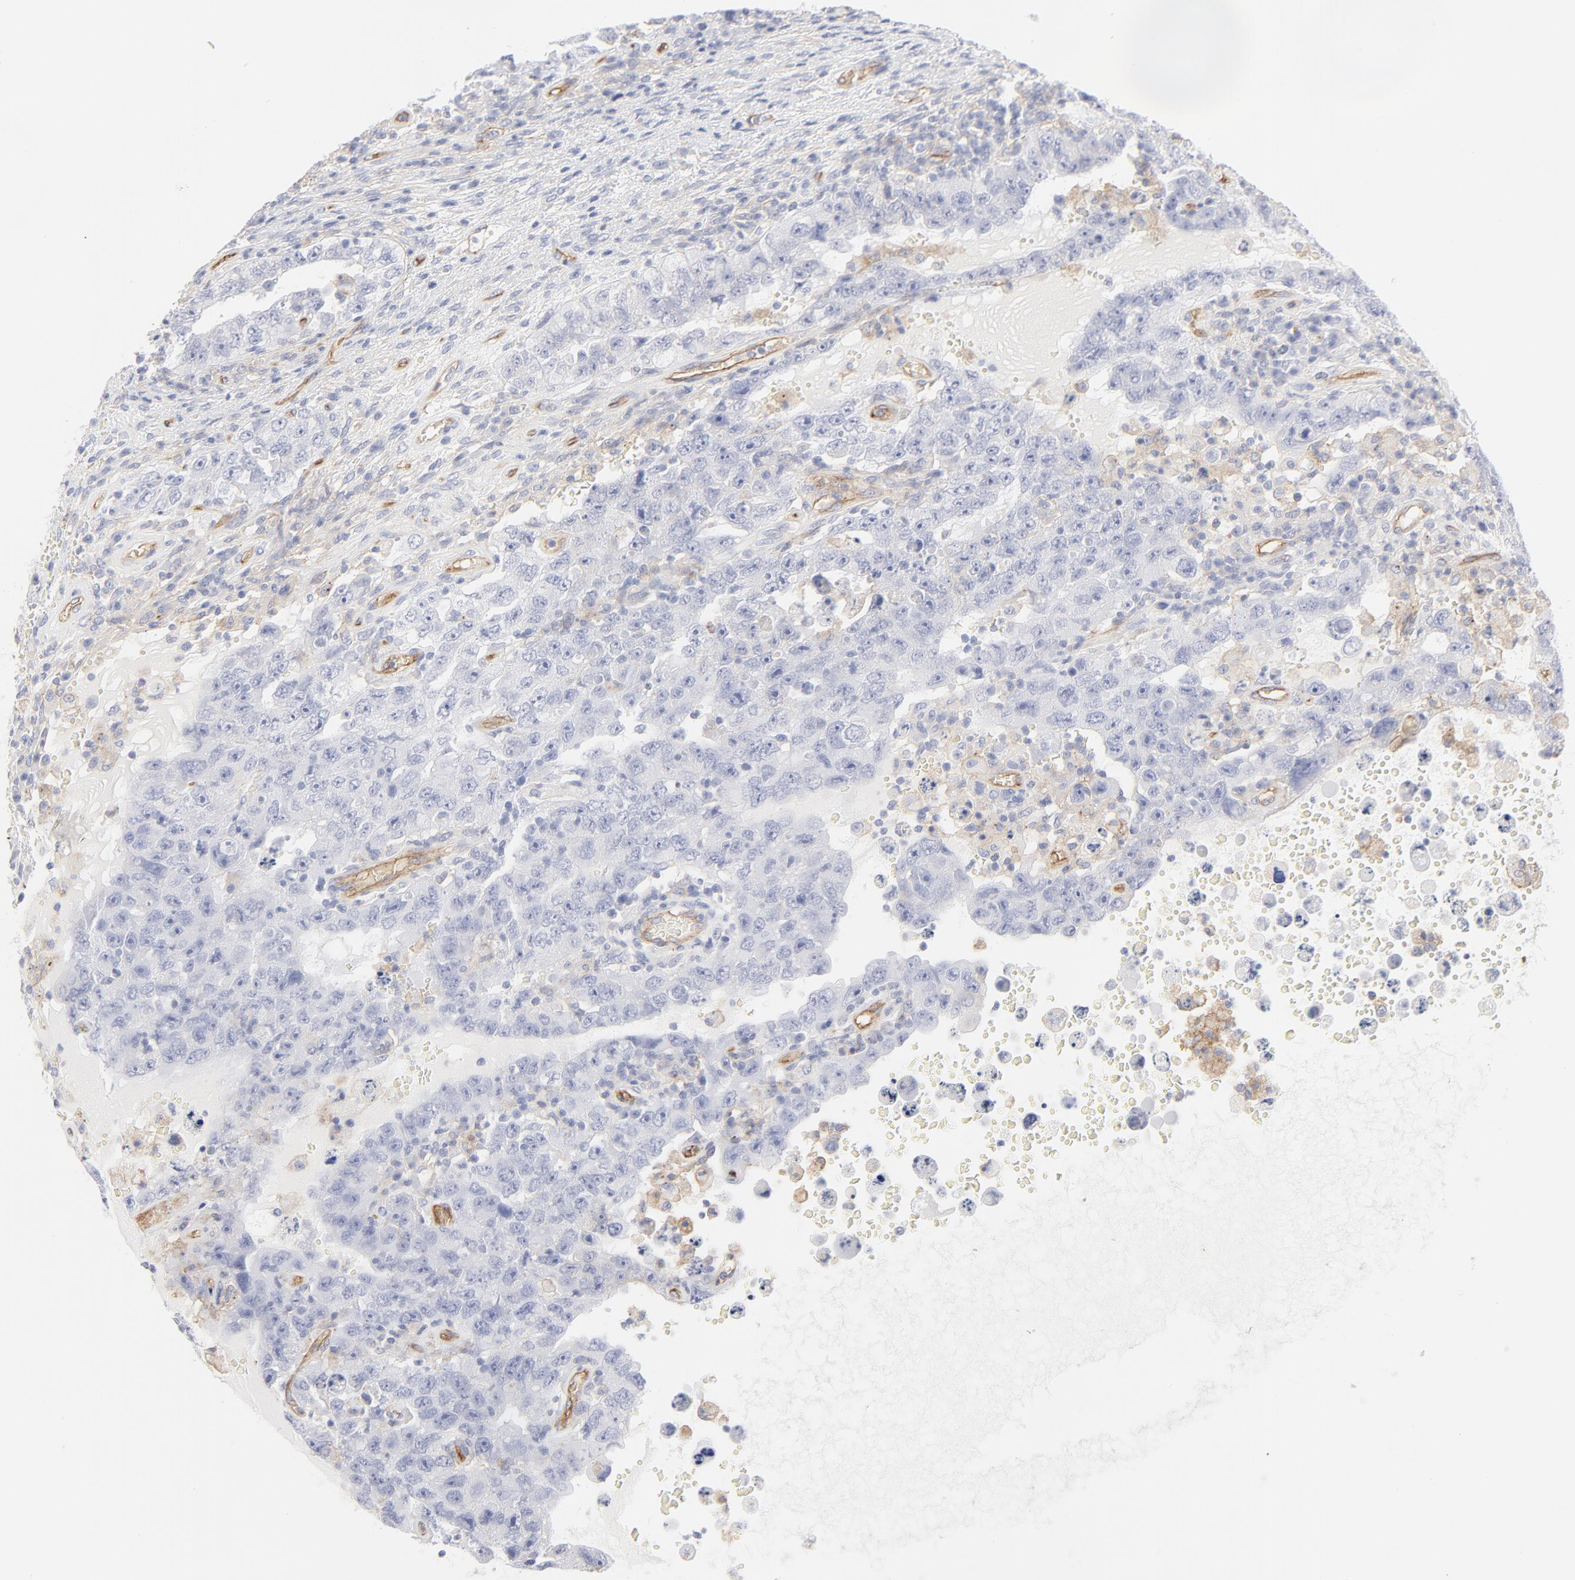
{"staining": {"intensity": "negative", "quantity": "none", "location": "none"}, "tissue": "testis cancer", "cell_type": "Tumor cells", "image_type": "cancer", "snomed": [{"axis": "morphology", "description": "Carcinoma, Embryonal, NOS"}, {"axis": "topography", "description": "Testis"}], "caption": "The photomicrograph exhibits no staining of tumor cells in testis embryonal carcinoma.", "gene": "ITGA5", "patient": {"sex": "male", "age": 26}}